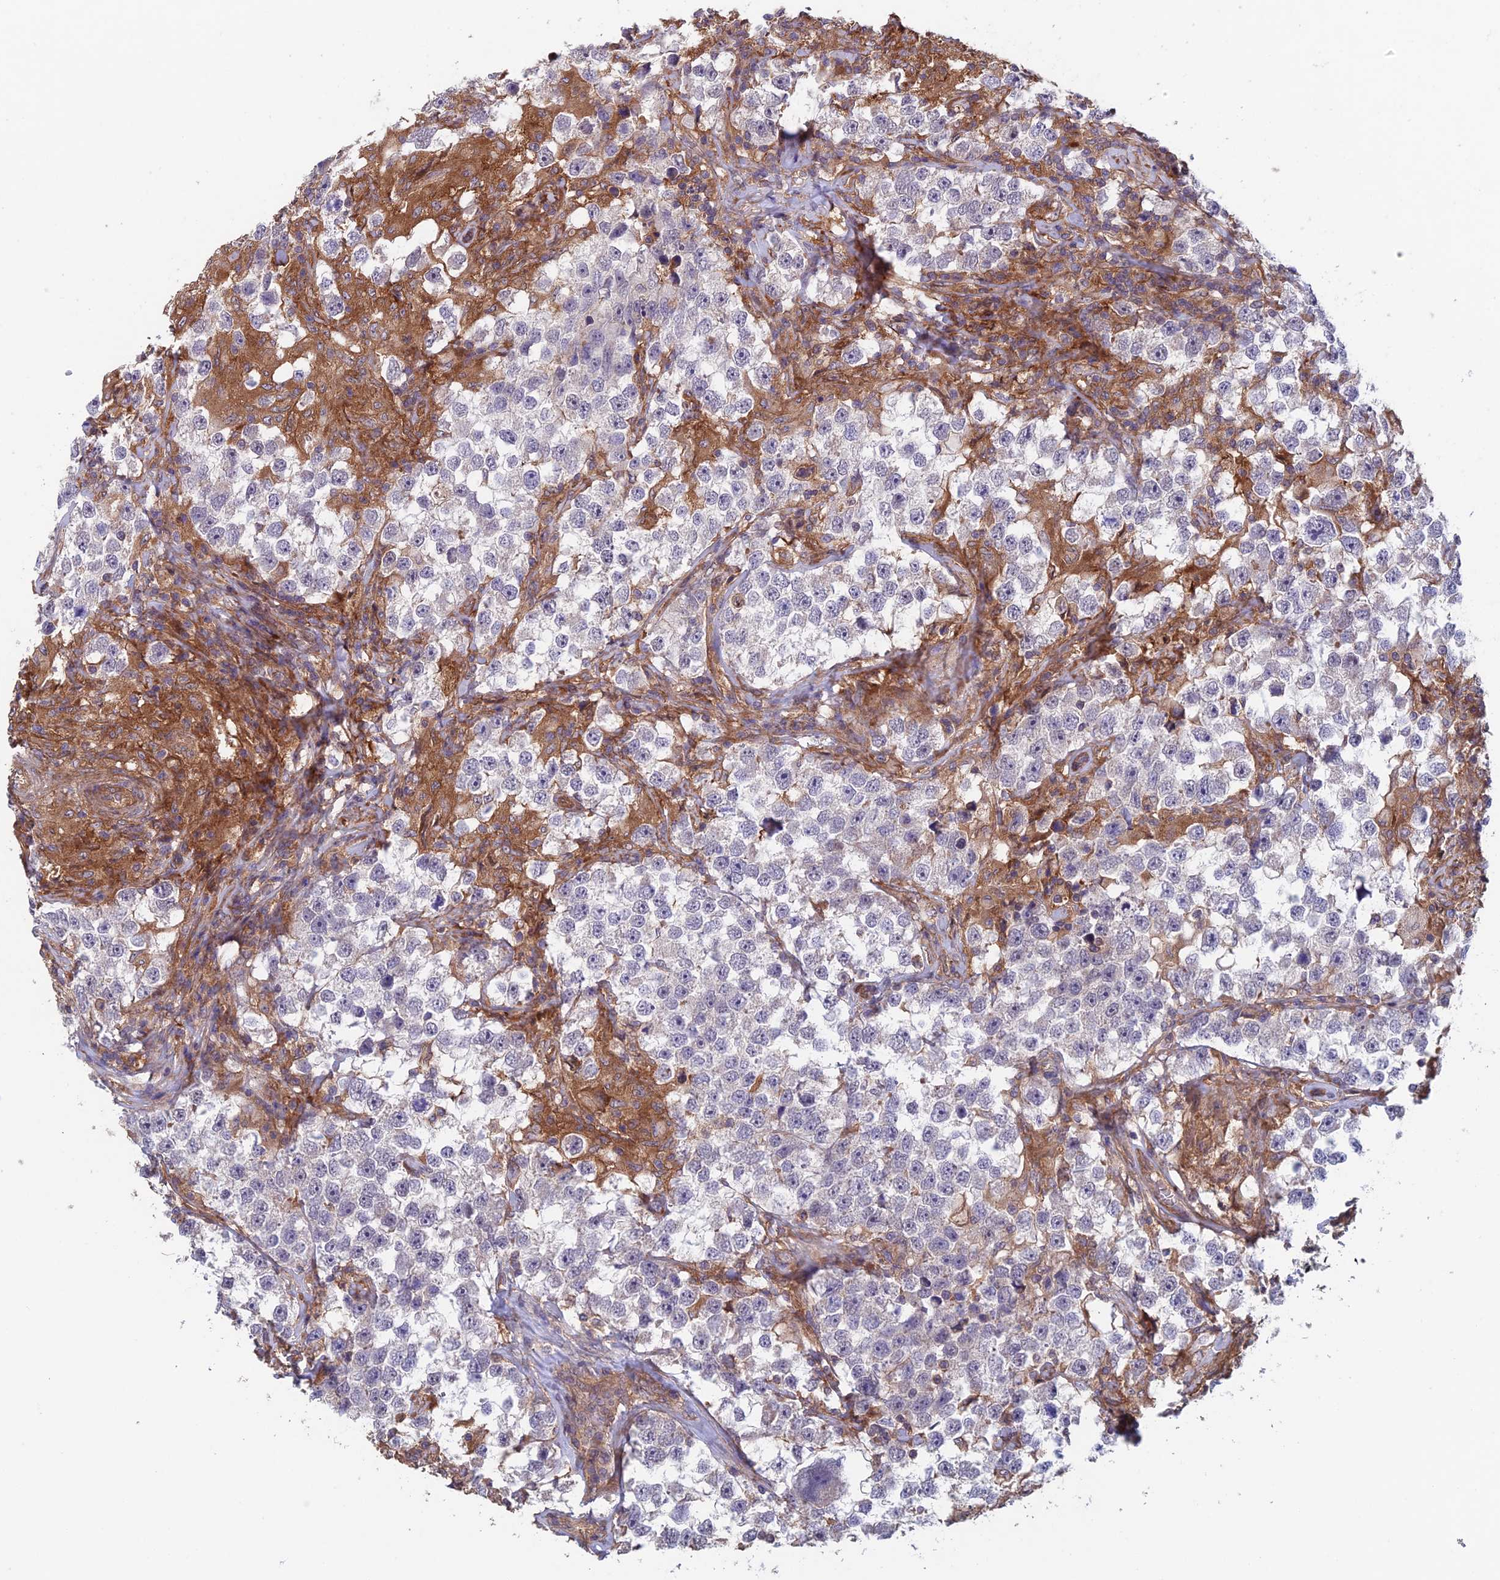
{"staining": {"intensity": "negative", "quantity": "none", "location": "none"}, "tissue": "testis cancer", "cell_type": "Tumor cells", "image_type": "cancer", "snomed": [{"axis": "morphology", "description": "Seminoma, NOS"}, {"axis": "topography", "description": "Testis"}], "caption": "Image shows no significant protein expression in tumor cells of seminoma (testis).", "gene": "NUDT16L1", "patient": {"sex": "male", "age": 46}}